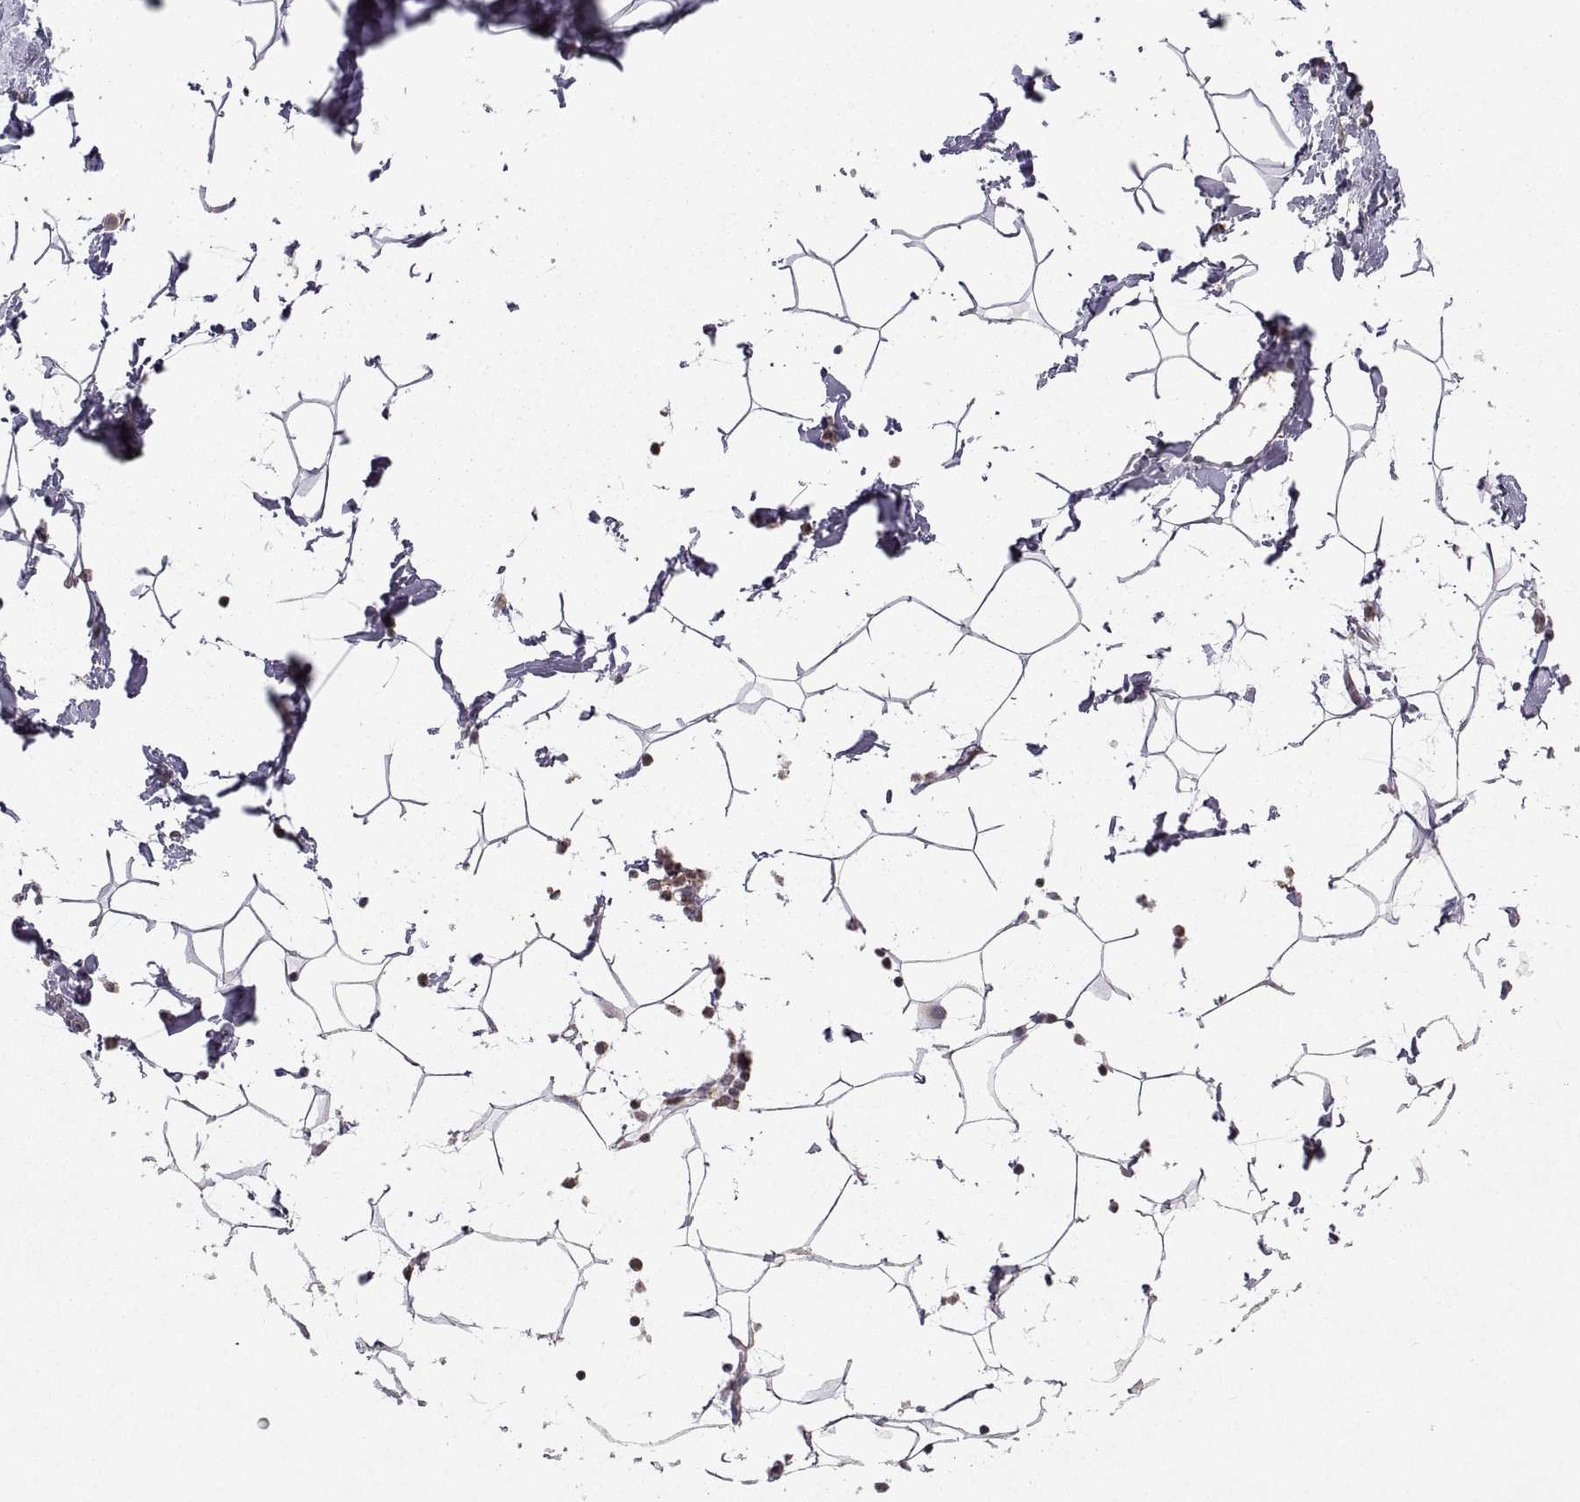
{"staining": {"intensity": "negative", "quantity": "none", "location": "none"}, "tissue": "breast", "cell_type": "Adipocytes", "image_type": "normal", "snomed": [{"axis": "morphology", "description": "Normal tissue, NOS"}, {"axis": "topography", "description": "Breast"}], "caption": "IHC histopathology image of benign human breast stained for a protein (brown), which shows no positivity in adipocytes.", "gene": "MANBAL", "patient": {"sex": "female", "age": 32}}